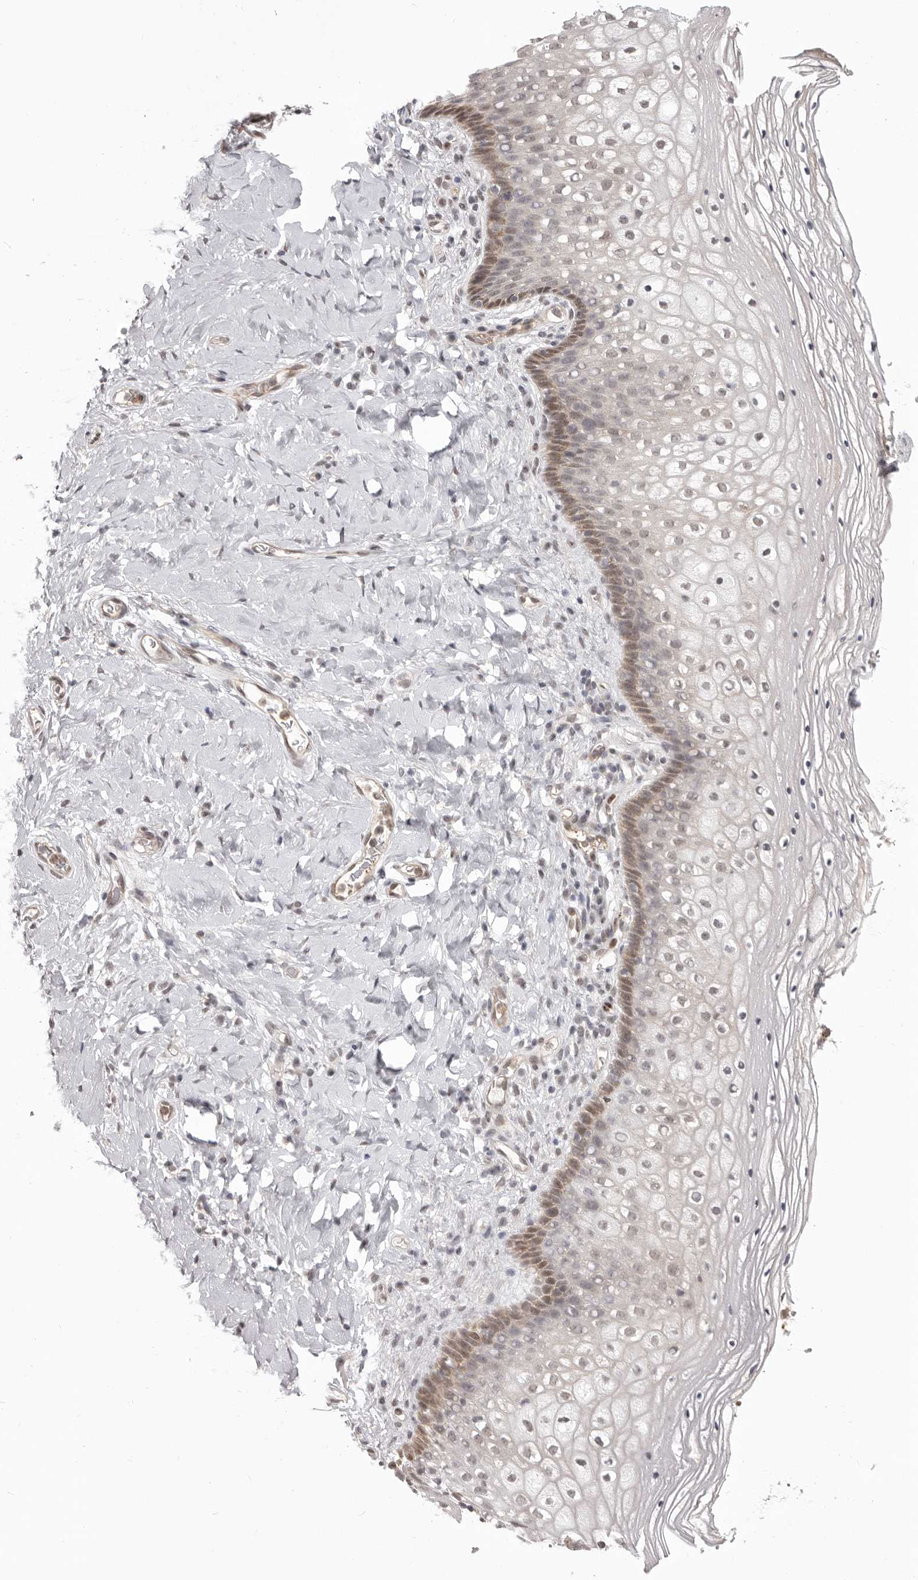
{"staining": {"intensity": "weak", "quantity": "<25%", "location": "cytoplasmic/membranous"}, "tissue": "vagina", "cell_type": "Squamous epithelial cells", "image_type": "normal", "snomed": [{"axis": "morphology", "description": "Normal tissue, NOS"}, {"axis": "topography", "description": "Vagina"}], "caption": "A photomicrograph of vagina stained for a protein reveals no brown staining in squamous epithelial cells. (DAB (3,3'-diaminobenzidine) IHC with hematoxylin counter stain).", "gene": "RNF2", "patient": {"sex": "female", "age": 60}}